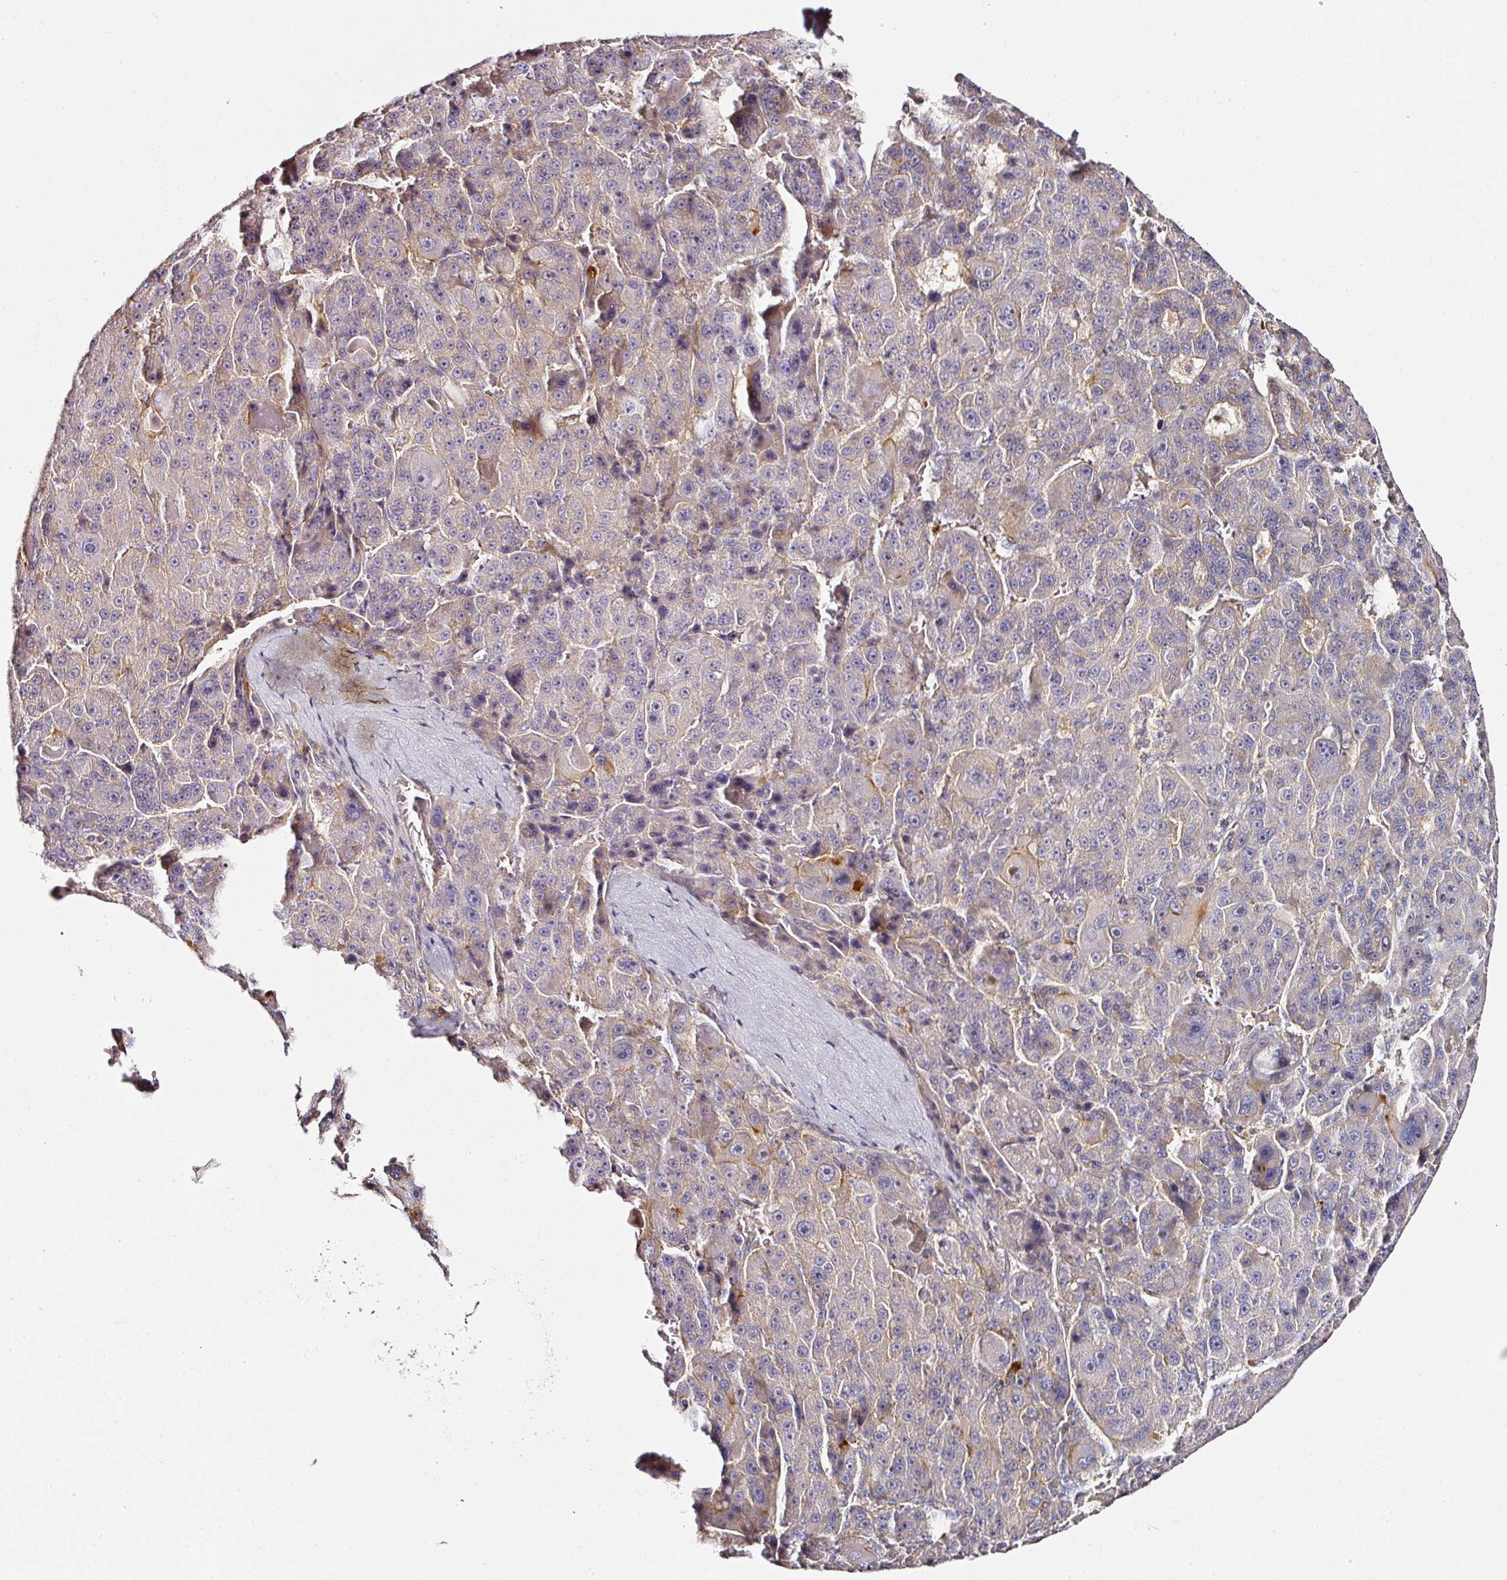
{"staining": {"intensity": "moderate", "quantity": "<25%", "location": "cytoplasmic/membranous"}, "tissue": "liver cancer", "cell_type": "Tumor cells", "image_type": "cancer", "snomed": [{"axis": "morphology", "description": "Carcinoma, Hepatocellular, NOS"}, {"axis": "topography", "description": "Liver"}], "caption": "This histopathology image demonstrates liver cancer (hepatocellular carcinoma) stained with immunohistochemistry to label a protein in brown. The cytoplasmic/membranous of tumor cells show moderate positivity for the protein. Nuclei are counter-stained blue.", "gene": "CD47", "patient": {"sex": "male", "age": 76}}